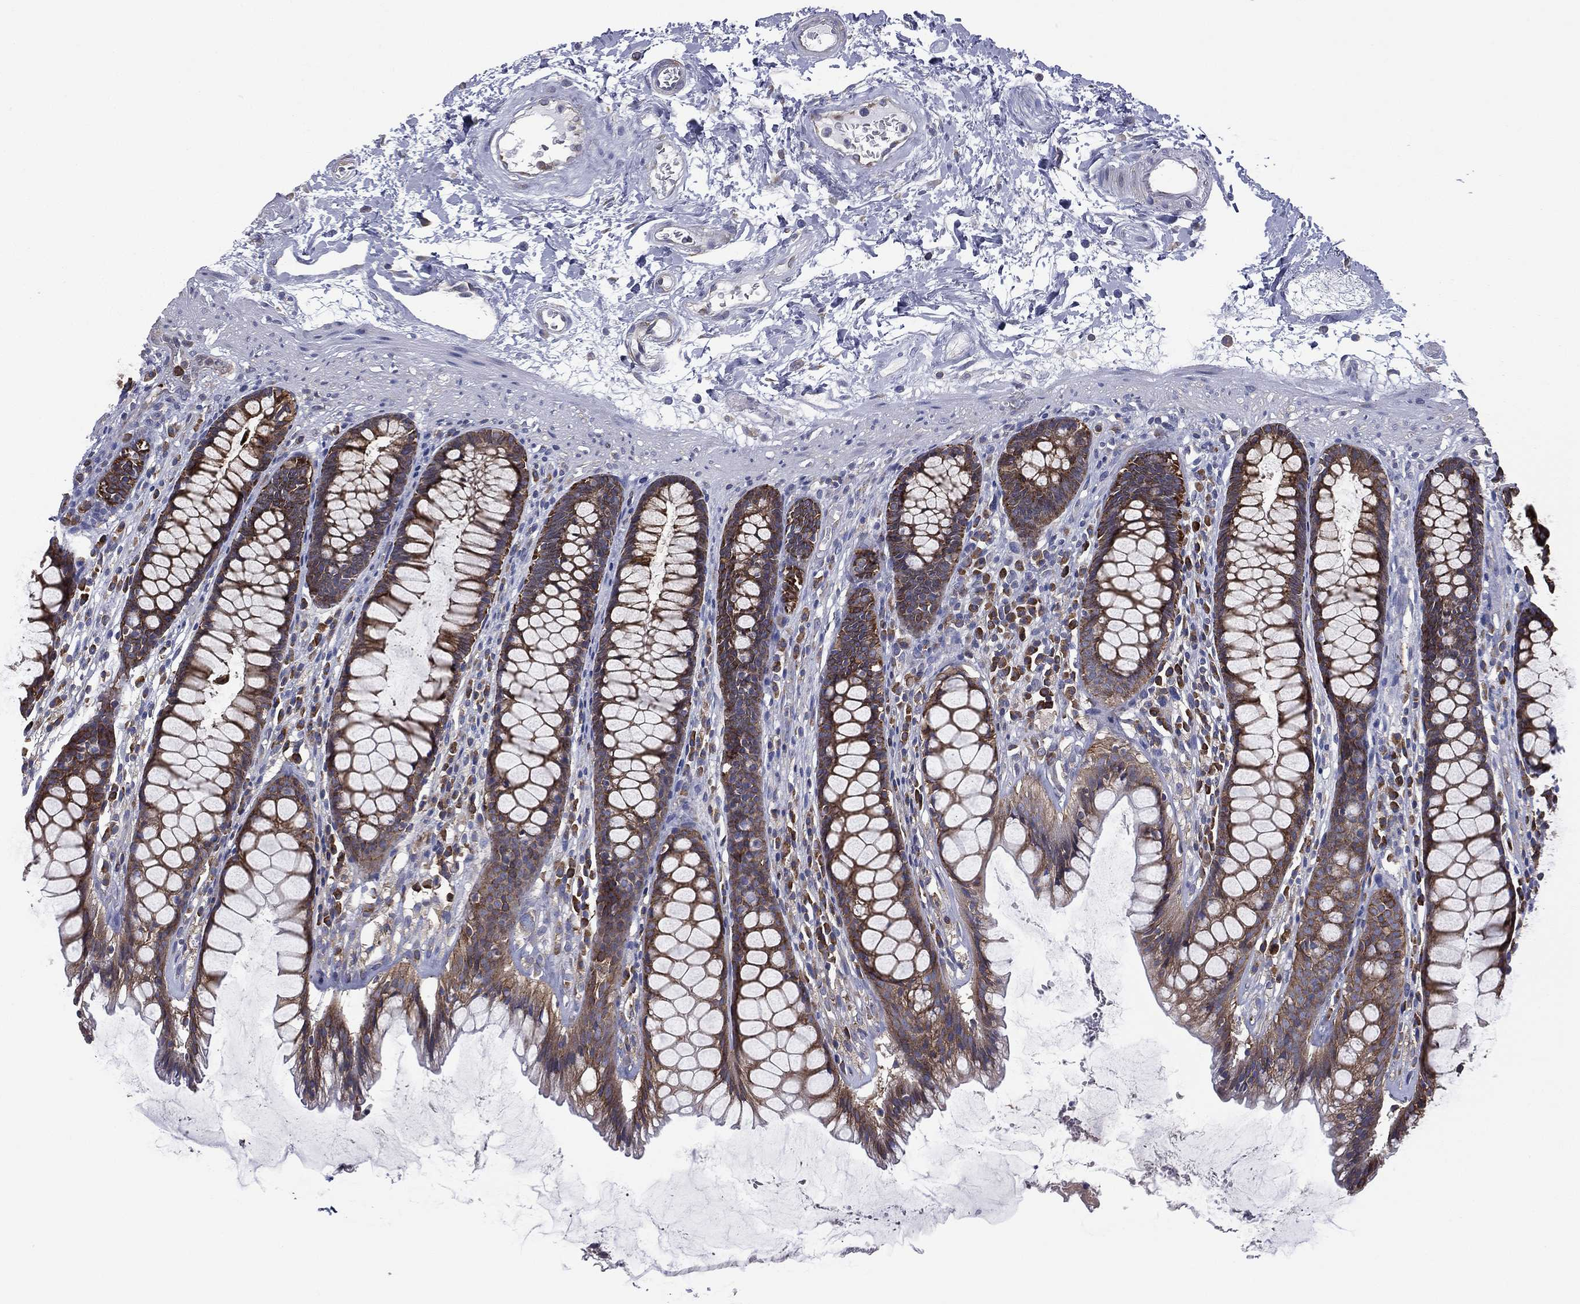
{"staining": {"intensity": "strong", "quantity": ">75%", "location": "cytoplasmic/membranous"}, "tissue": "rectum", "cell_type": "Glandular cells", "image_type": "normal", "snomed": [{"axis": "morphology", "description": "Normal tissue, NOS"}, {"axis": "topography", "description": "Rectum"}], "caption": "Strong cytoplasmic/membranous protein positivity is seen in approximately >75% of glandular cells in rectum.", "gene": "FARSA", "patient": {"sex": "male", "age": 72}}